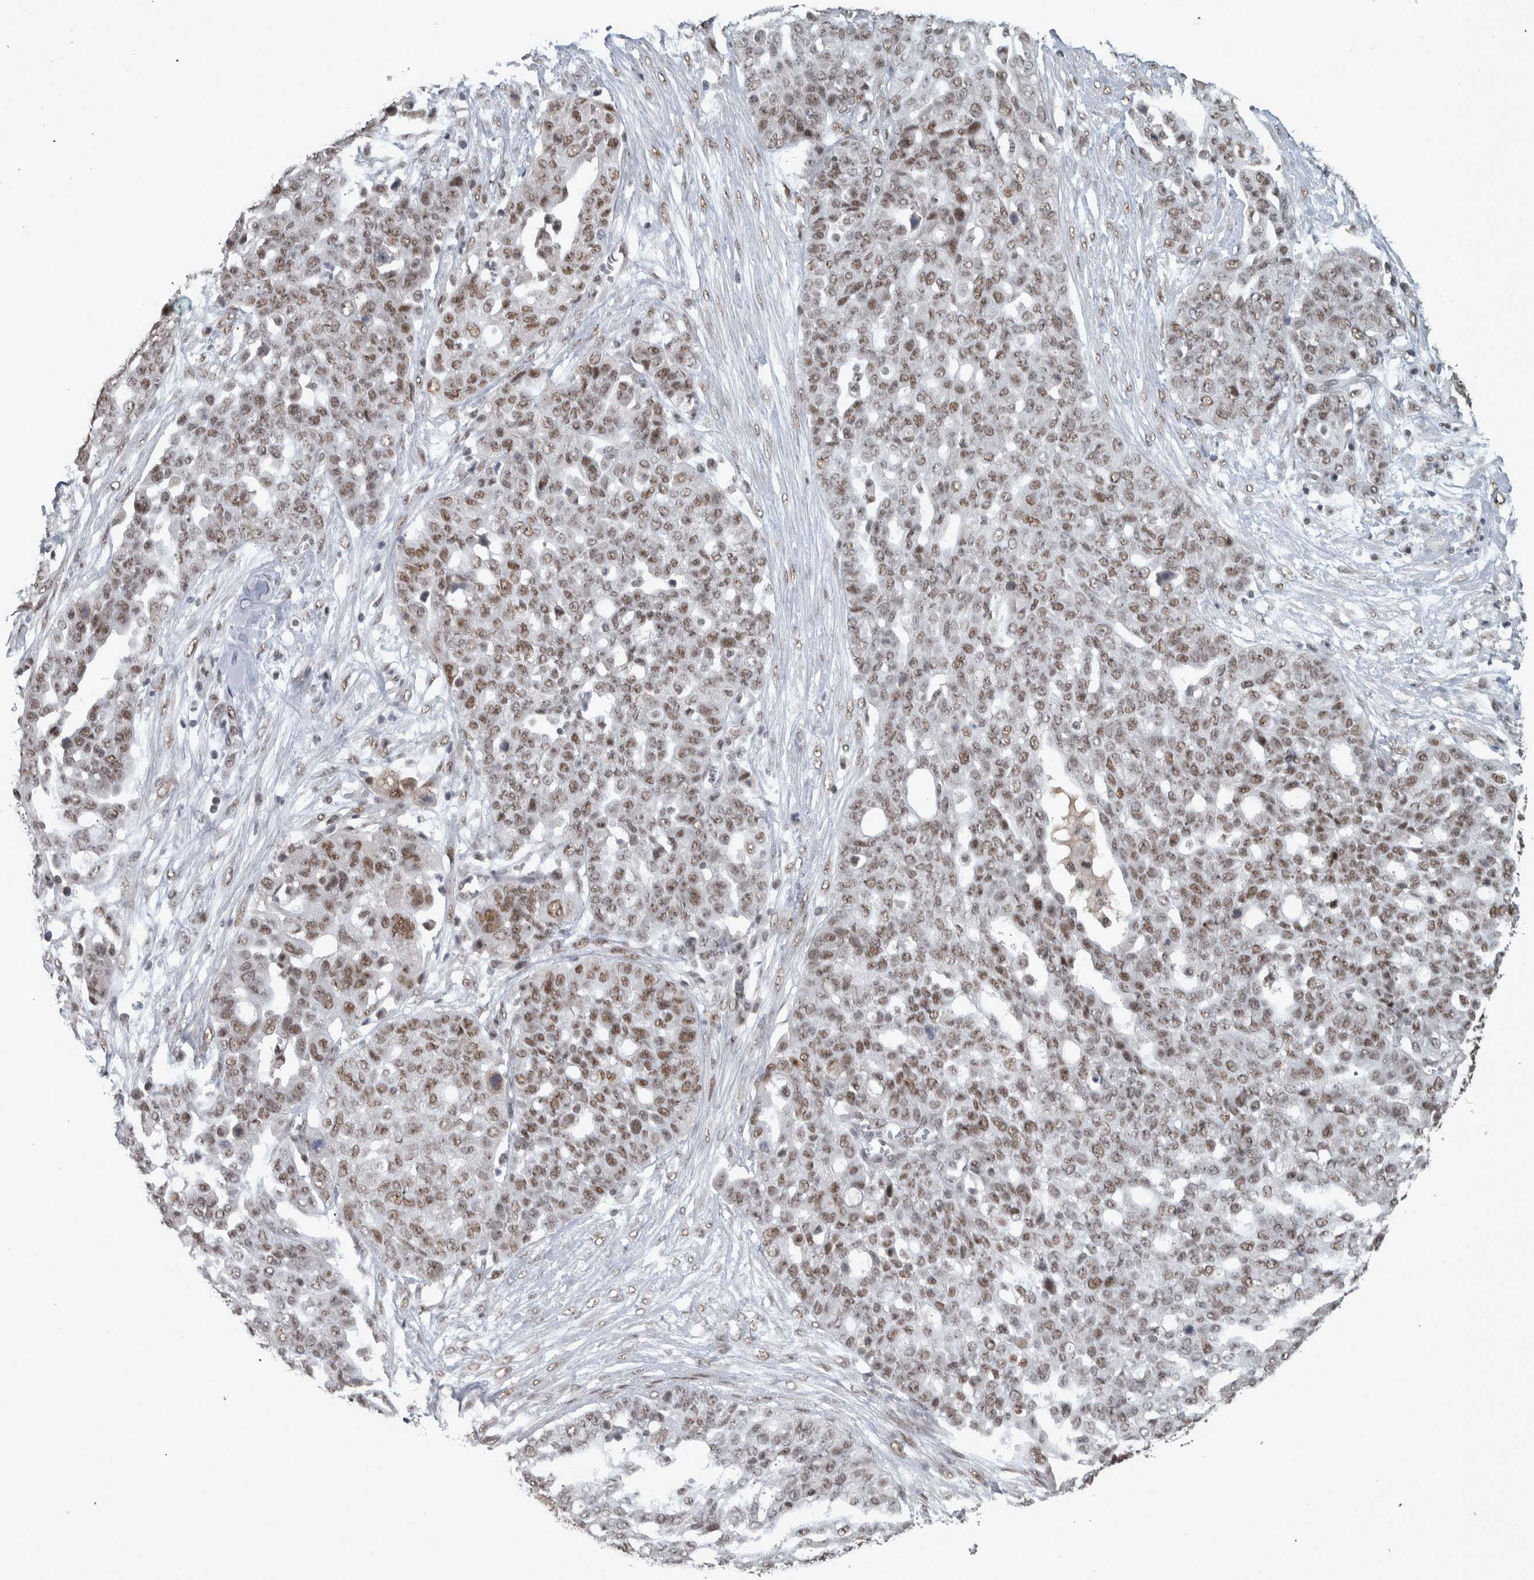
{"staining": {"intensity": "moderate", "quantity": ">75%", "location": "nuclear"}, "tissue": "ovarian cancer", "cell_type": "Tumor cells", "image_type": "cancer", "snomed": [{"axis": "morphology", "description": "Cystadenocarcinoma, serous, NOS"}, {"axis": "topography", "description": "Soft tissue"}, {"axis": "topography", "description": "Ovary"}], "caption": "Protein staining reveals moderate nuclear expression in approximately >75% of tumor cells in ovarian serous cystadenocarcinoma.", "gene": "DDX42", "patient": {"sex": "female", "age": 57}}